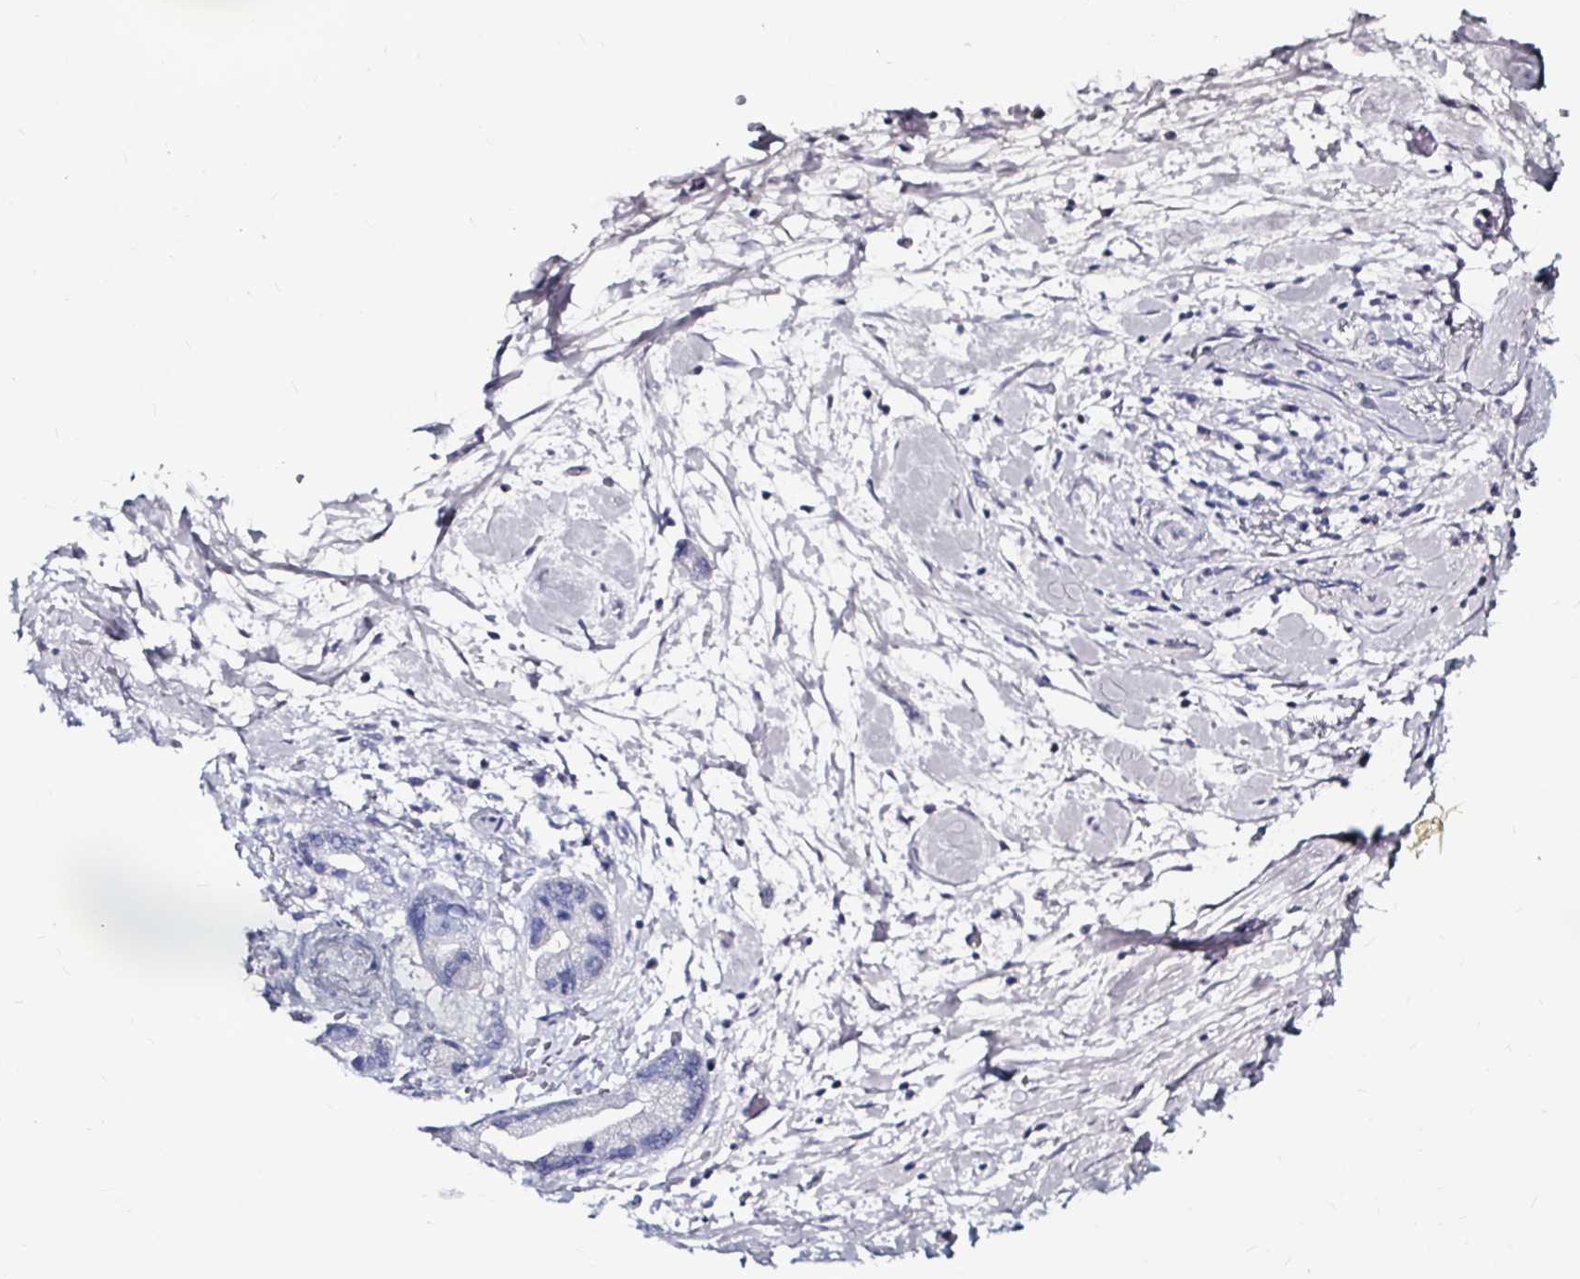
{"staining": {"intensity": "negative", "quantity": "none", "location": "none"}, "tissue": "pancreatic cancer", "cell_type": "Tumor cells", "image_type": "cancer", "snomed": [{"axis": "morphology", "description": "Adenocarcinoma, NOS"}, {"axis": "topography", "description": "Pancreas"}], "caption": "DAB (3,3'-diaminobenzidine) immunohistochemical staining of human pancreatic cancer (adenocarcinoma) reveals no significant positivity in tumor cells. (Stains: DAB IHC with hematoxylin counter stain, Microscopy: brightfield microscopy at high magnification).", "gene": "LUZP4", "patient": {"sex": "male", "age": 68}}